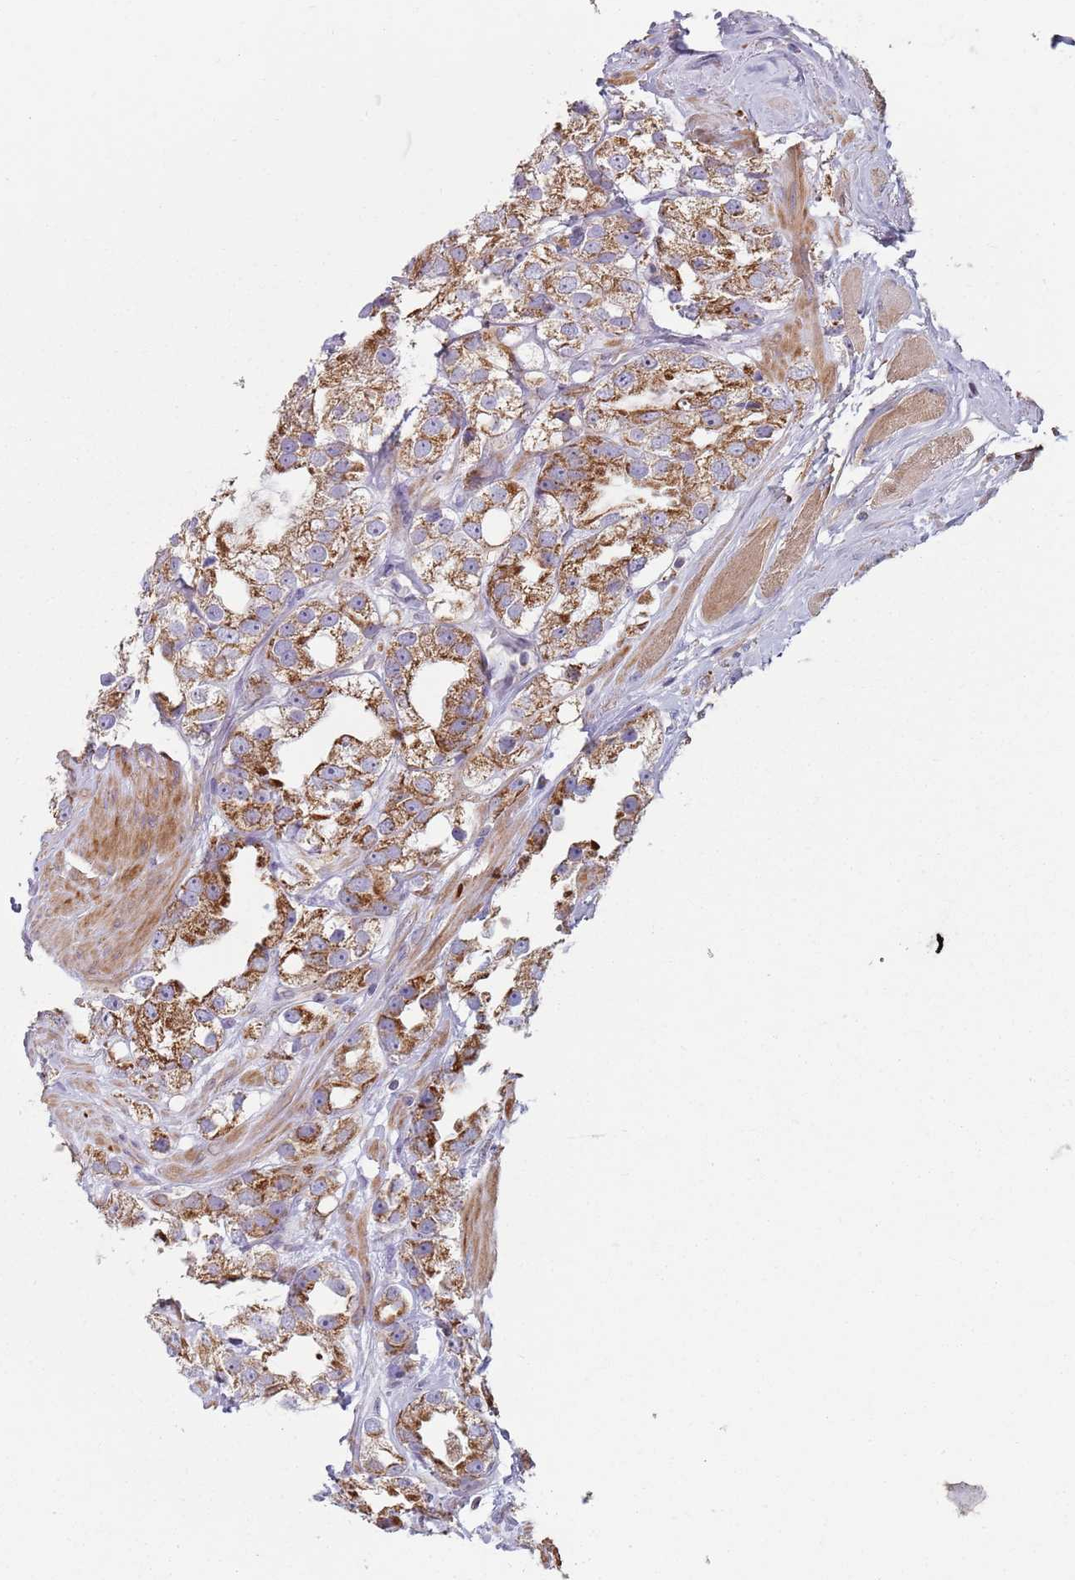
{"staining": {"intensity": "moderate", "quantity": ">75%", "location": "cytoplasmic/membranous"}, "tissue": "prostate cancer", "cell_type": "Tumor cells", "image_type": "cancer", "snomed": [{"axis": "morphology", "description": "Adenocarcinoma, NOS"}, {"axis": "topography", "description": "Prostate"}], "caption": "Immunohistochemistry (IHC) staining of prostate cancer (adenocarcinoma), which reveals medium levels of moderate cytoplasmic/membranous staining in about >75% of tumor cells indicating moderate cytoplasmic/membranous protein positivity. The staining was performed using DAB (brown) for protein detection and nuclei were counterstained in hematoxylin (blue).", "gene": "GAS8", "patient": {"sex": "male", "age": 79}}